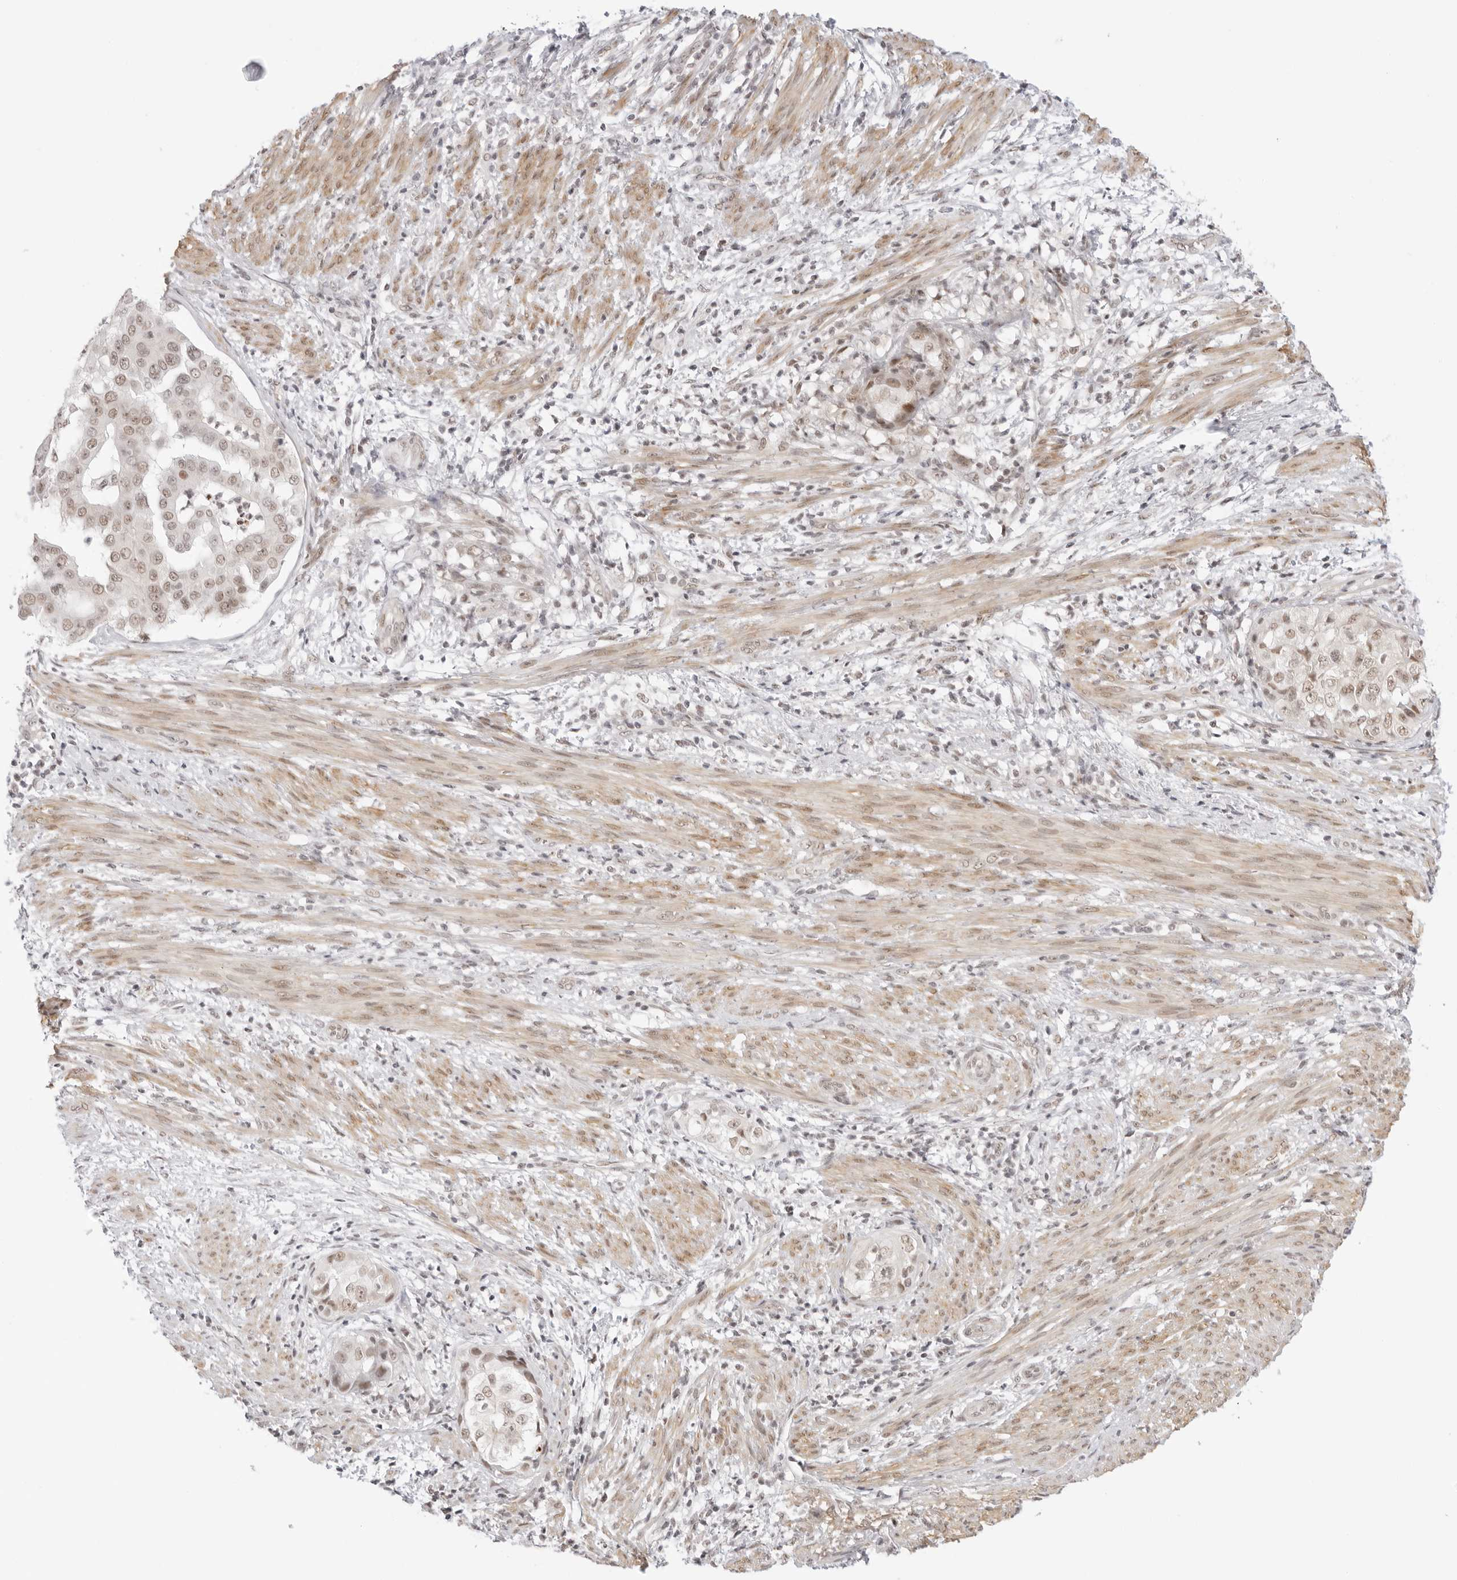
{"staining": {"intensity": "weak", "quantity": ">75%", "location": "nuclear"}, "tissue": "endometrial cancer", "cell_type": "Tumor cells", "image_type": "cancer", "snomed": [{"axis": "morphology", "description": "Adenocarcinoma, NOS"}, {"axis": "topography", "description": "Endometrium"}], "caption": "Immunohistochemistry micrograph of neoplastic tissue: human adenocarcinoma (endometrial) stained using immunohistochemistry (IHC) reveals low levels of weak protein expression localized specifically in the nuclear of tumor cells, appearing as a nuclear brown color.", "gene": "TCIM", "patient": {"sex": "female", "age": 85}}